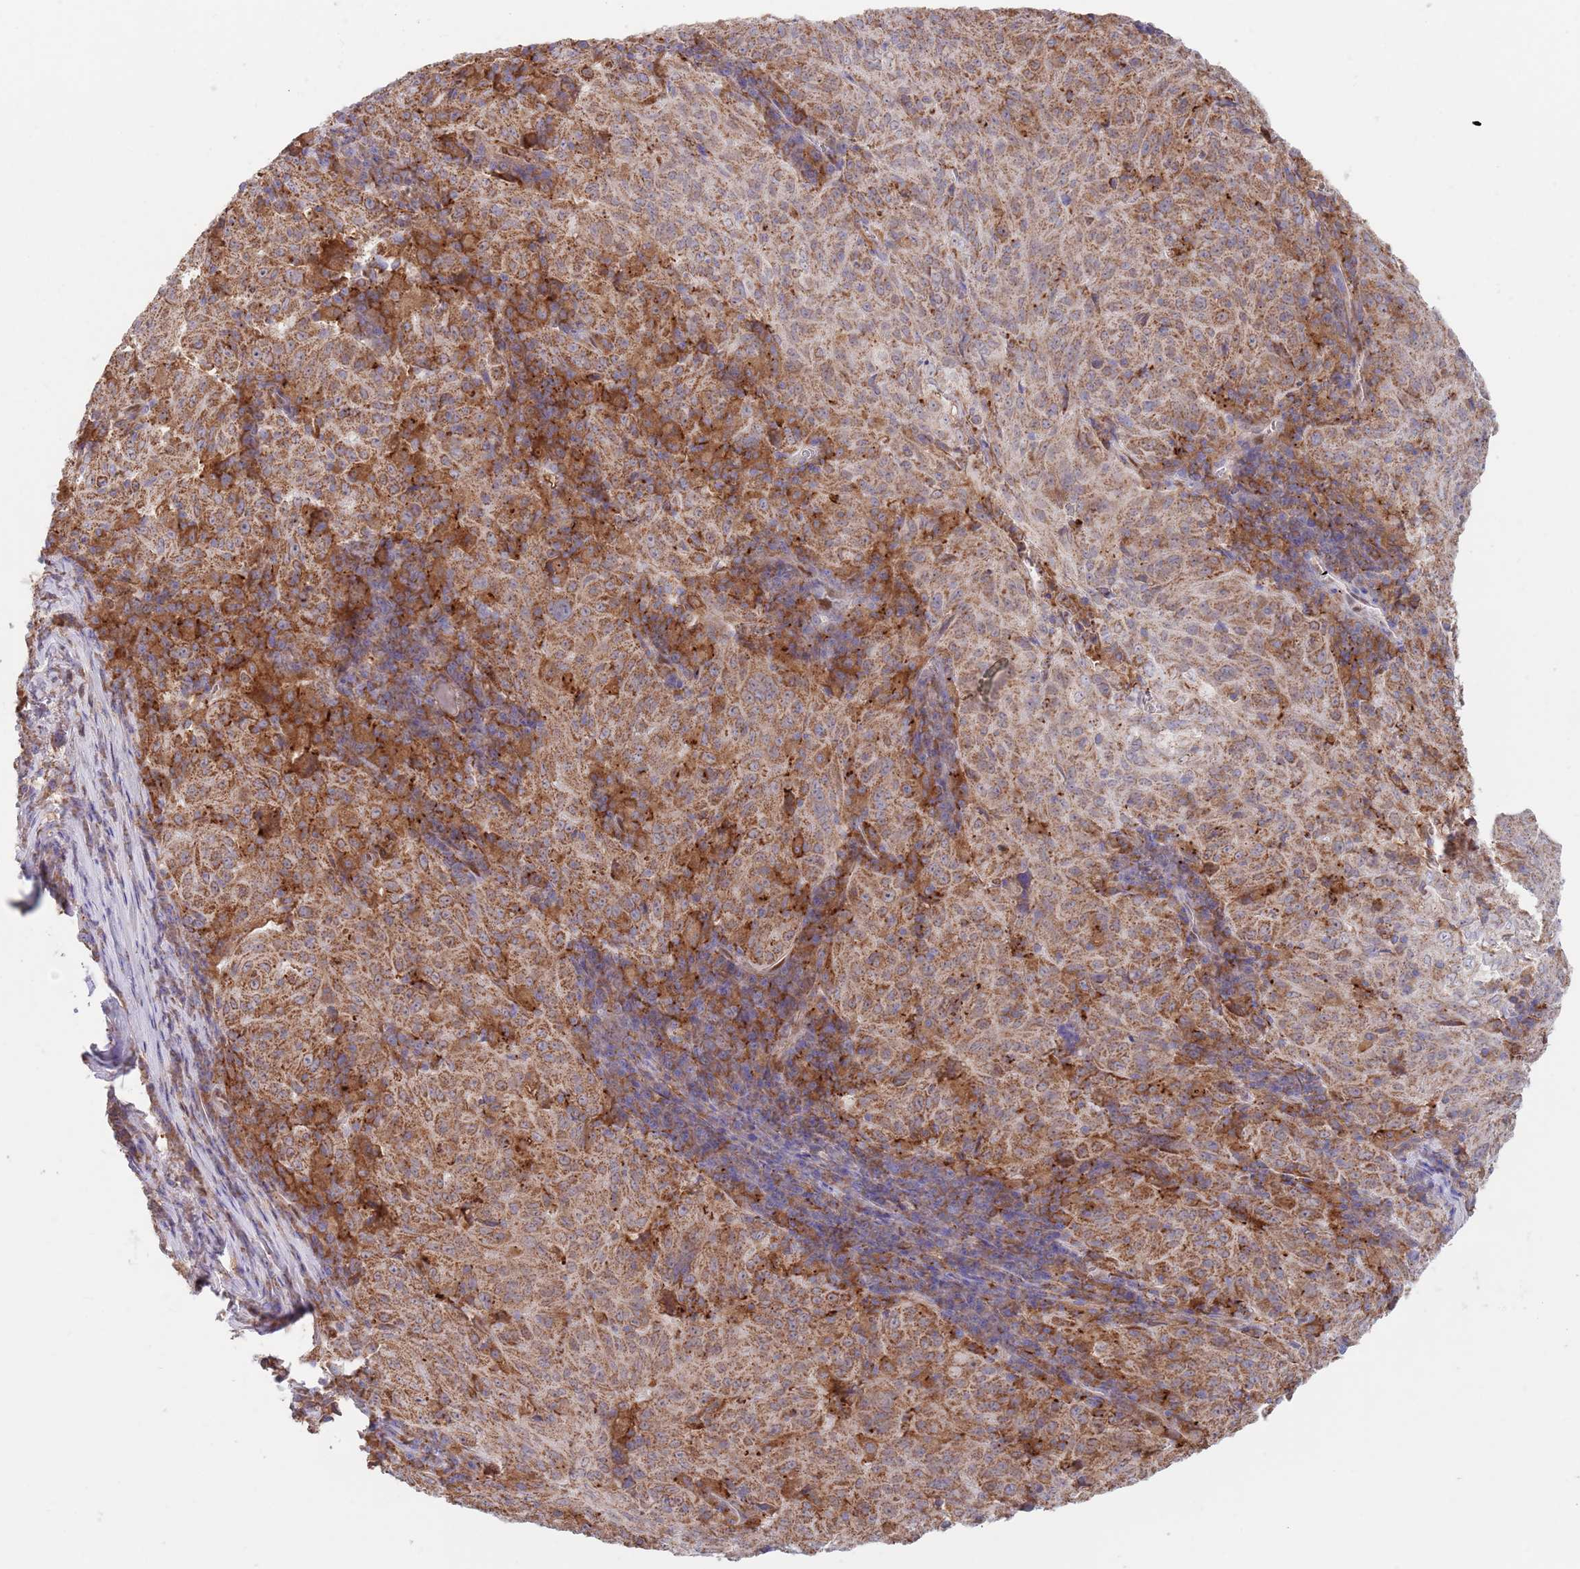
{"staining": {"intensity": "moderate", "quantity": ">75%", "location": "cytoplasmic/membranous"}, "tissue": "pancreatic cancer", "cell_type": "Tumor cells", "image_type": "cancer", "snomed": [{"axis": "morphology", "description": "Adenocarcinoma, NOS"}, {"axis": "topography", "description": "Pancreas"}], "caption": "Pancreatic cancer stained with a brown dye displays moderate cytoplasmic/membranous positive expression in approximately >75% of tumor cells.", "gene": "DDT", "patient": {"sex": "male", "age": 63}}